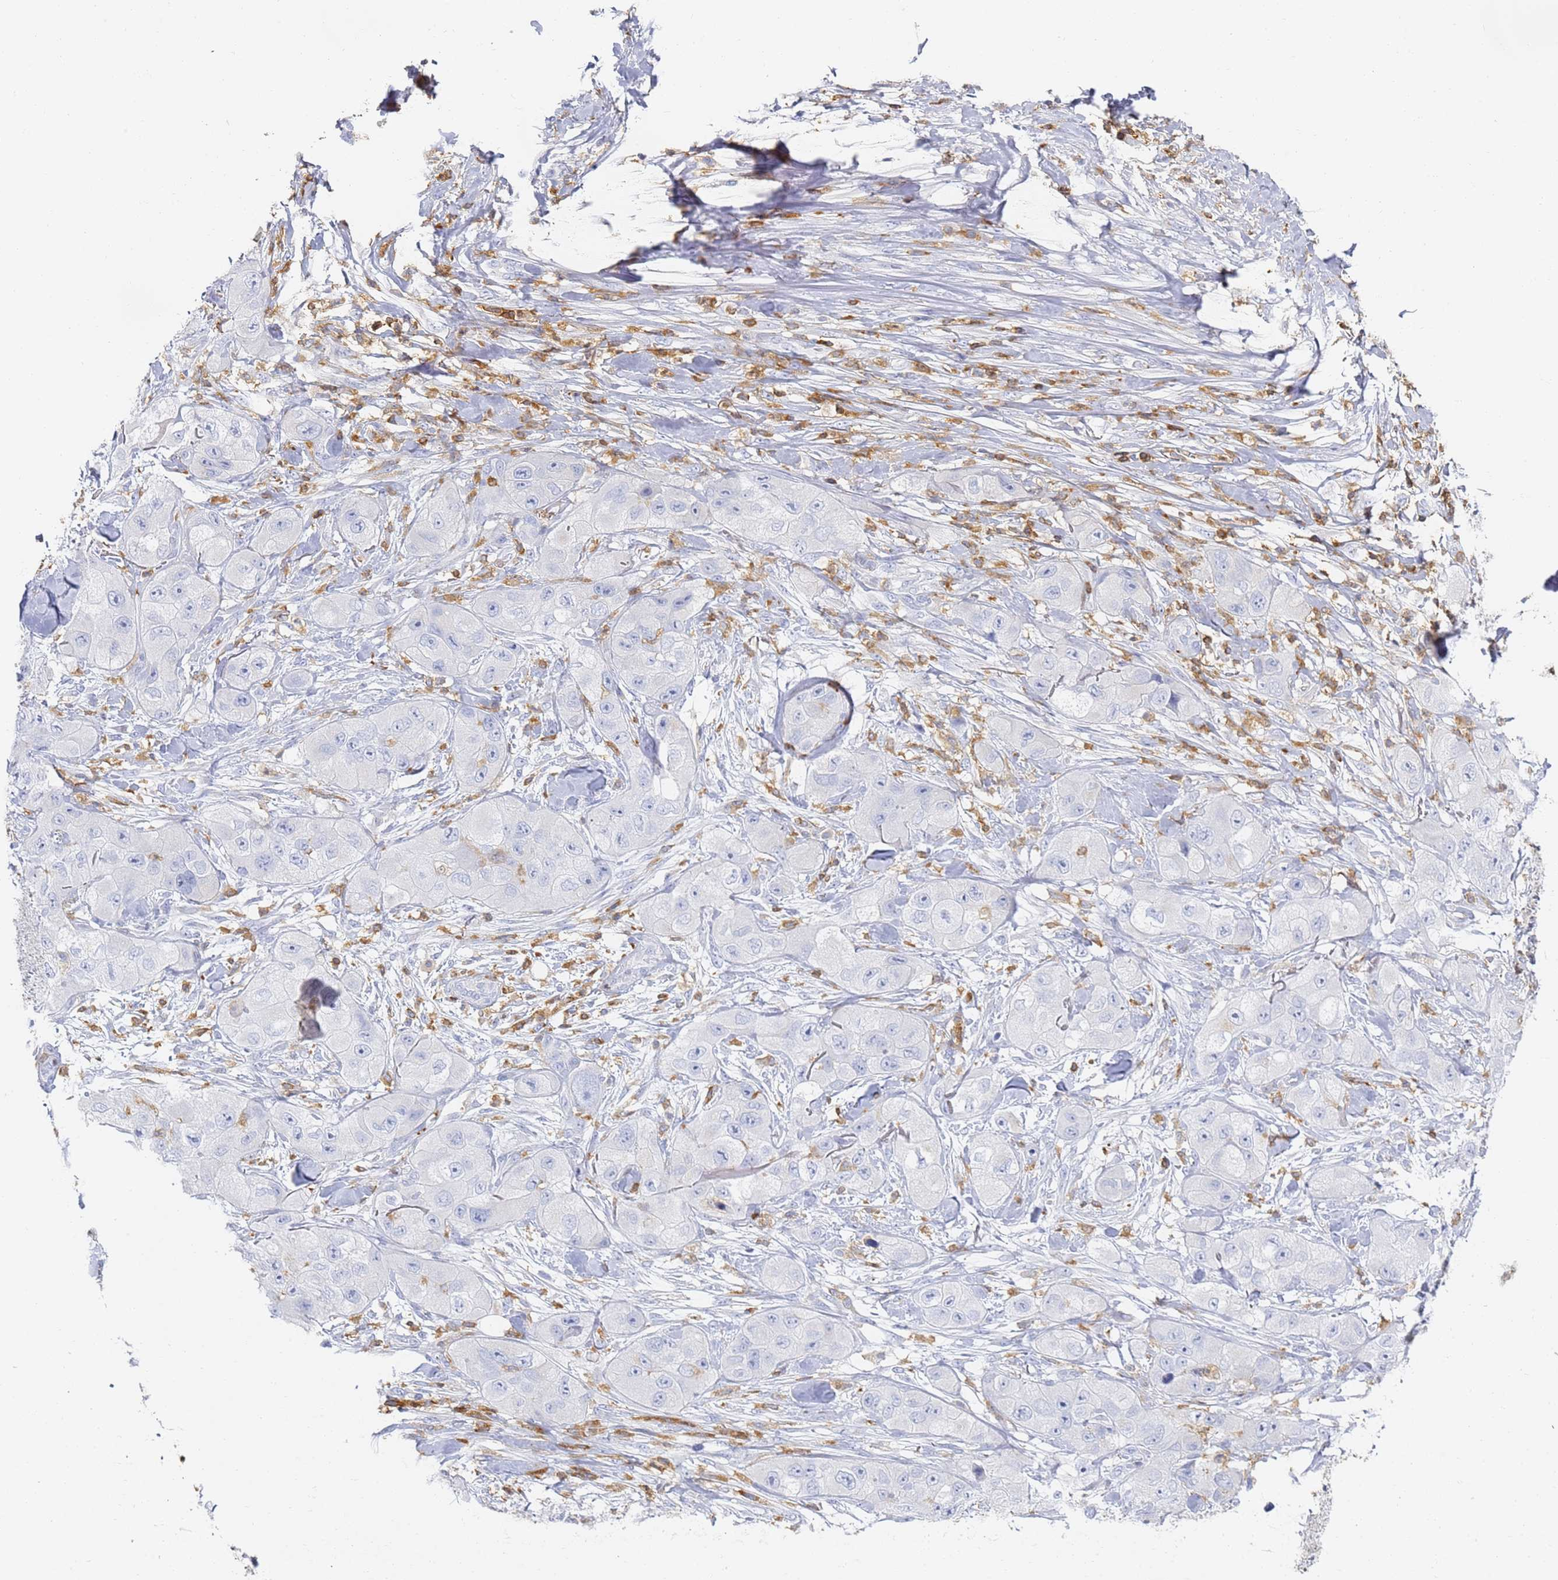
{"staining": {"intensity": "negative", "quantity": "none", "location": "none"}, "tissue": "skin cancer", "cell_type": "Tumor cells", "image_type": "cancer", "snomed": [{"axis": "morphology", "description": "Squamous cell carcinoma, NOS"}, {"axis": "topography", "description": "Skin"}, {"axis": "topography", "description": "Subcutis"}], "caption": "A high-resolution histopathology image shows IHC staining of skin cancer, which displays no significant positivity in tumor cells. (Immunohistochemistry (ihc), brightfield microscopy, high magnification).", "gene": "BIN2", "patient": {"sex": "male", "age": 73}}